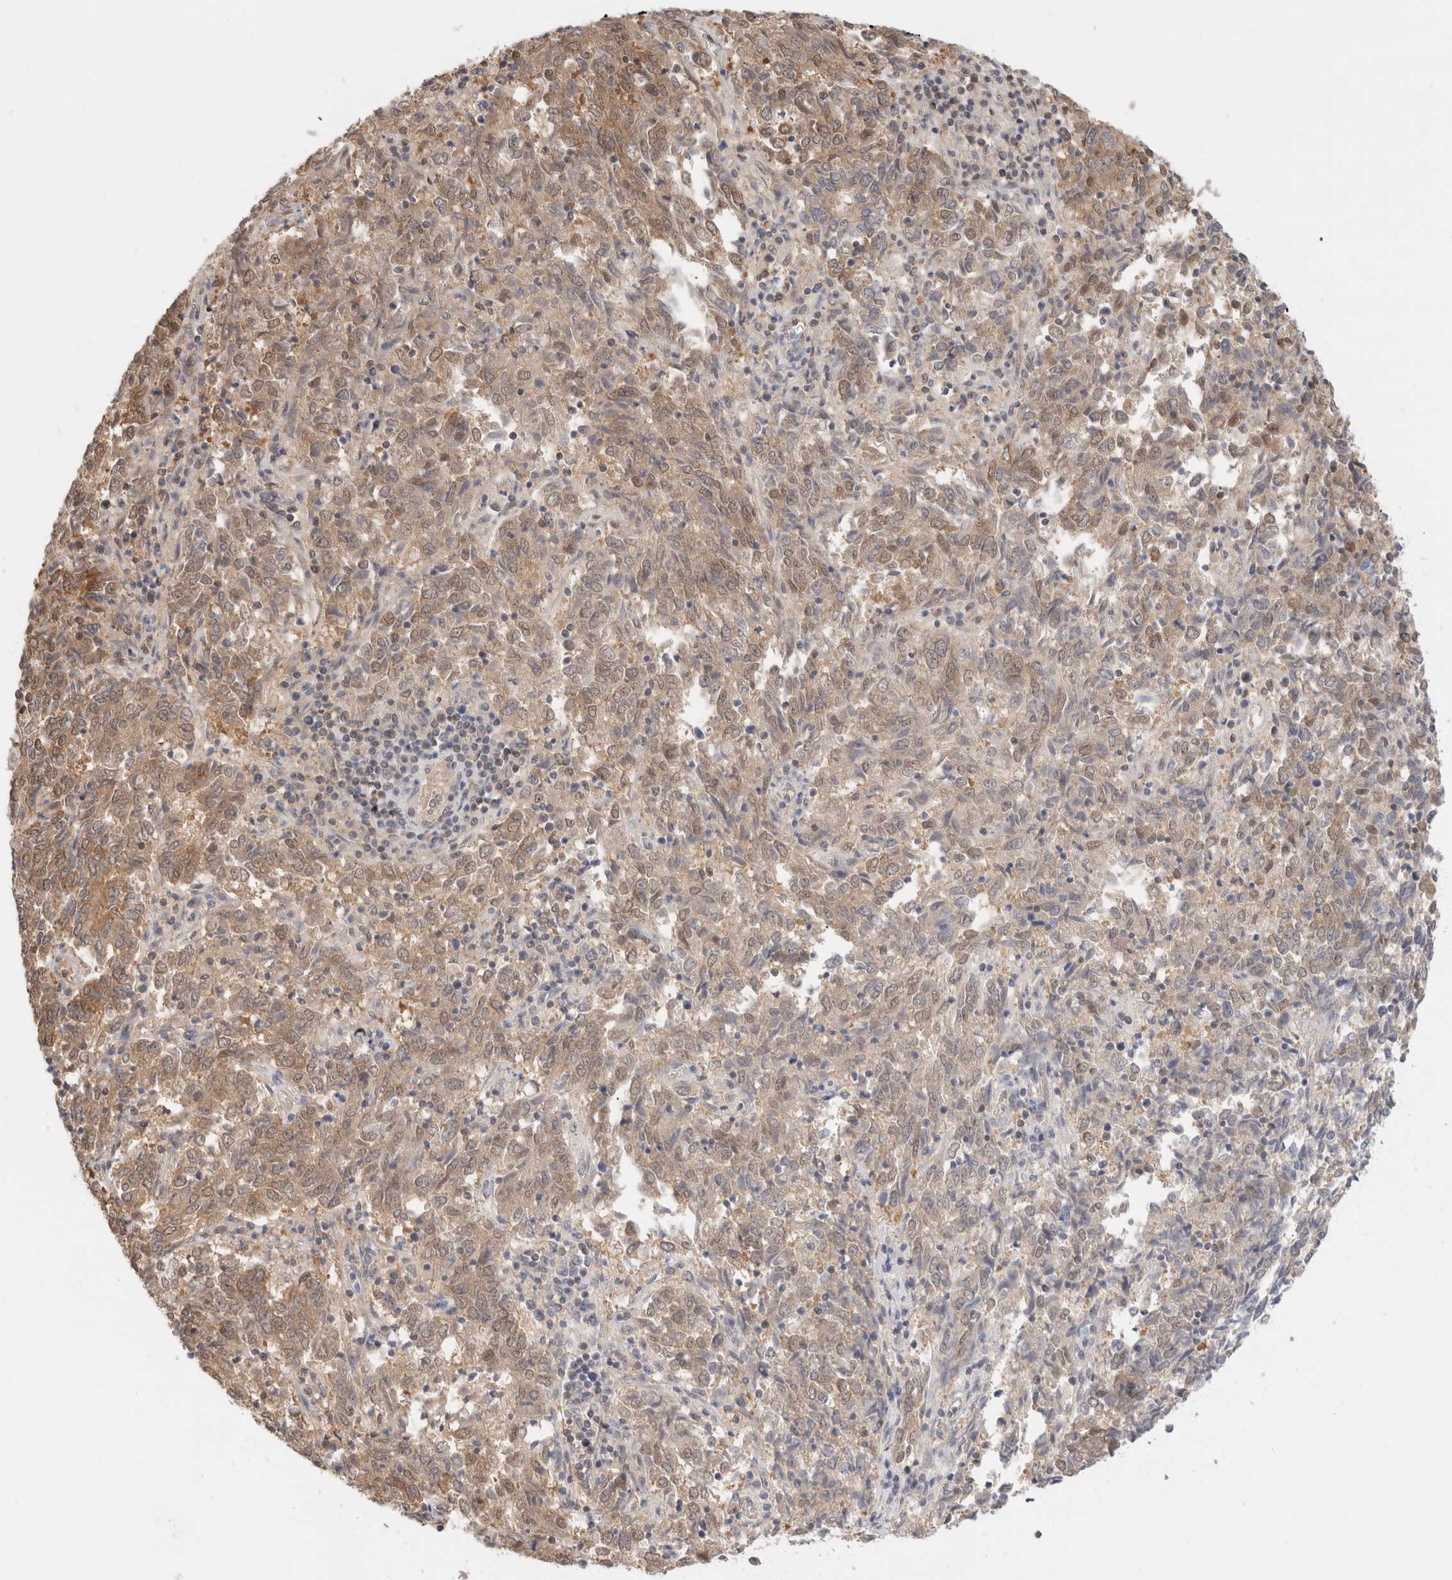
{"staining": {"intensity": "moderate", "quantity": ">75%", "location": "cytoplasmic/membranous"}, "tissue": "endometrial cancer", "cell_type": "Tumor cells", "image_type": "cancer", "snomed": [{"axis": "morphology", "description": "Adenocarcinoma, NOS"}, {"axis": "topography", "description": "Endometrium"}], "caption": "A photomicrograph of endometrial adenocarcinoma stained for a protein shows moderate cytoplasmic/membranous brown staining in tumor cells. The staining was performed using DAB, with brown indicating positive protein expression. Nuclei are stained blue with hematoxylin.", "gene": "C17orf97", "patient": {"sex": "female", "age": 80}}